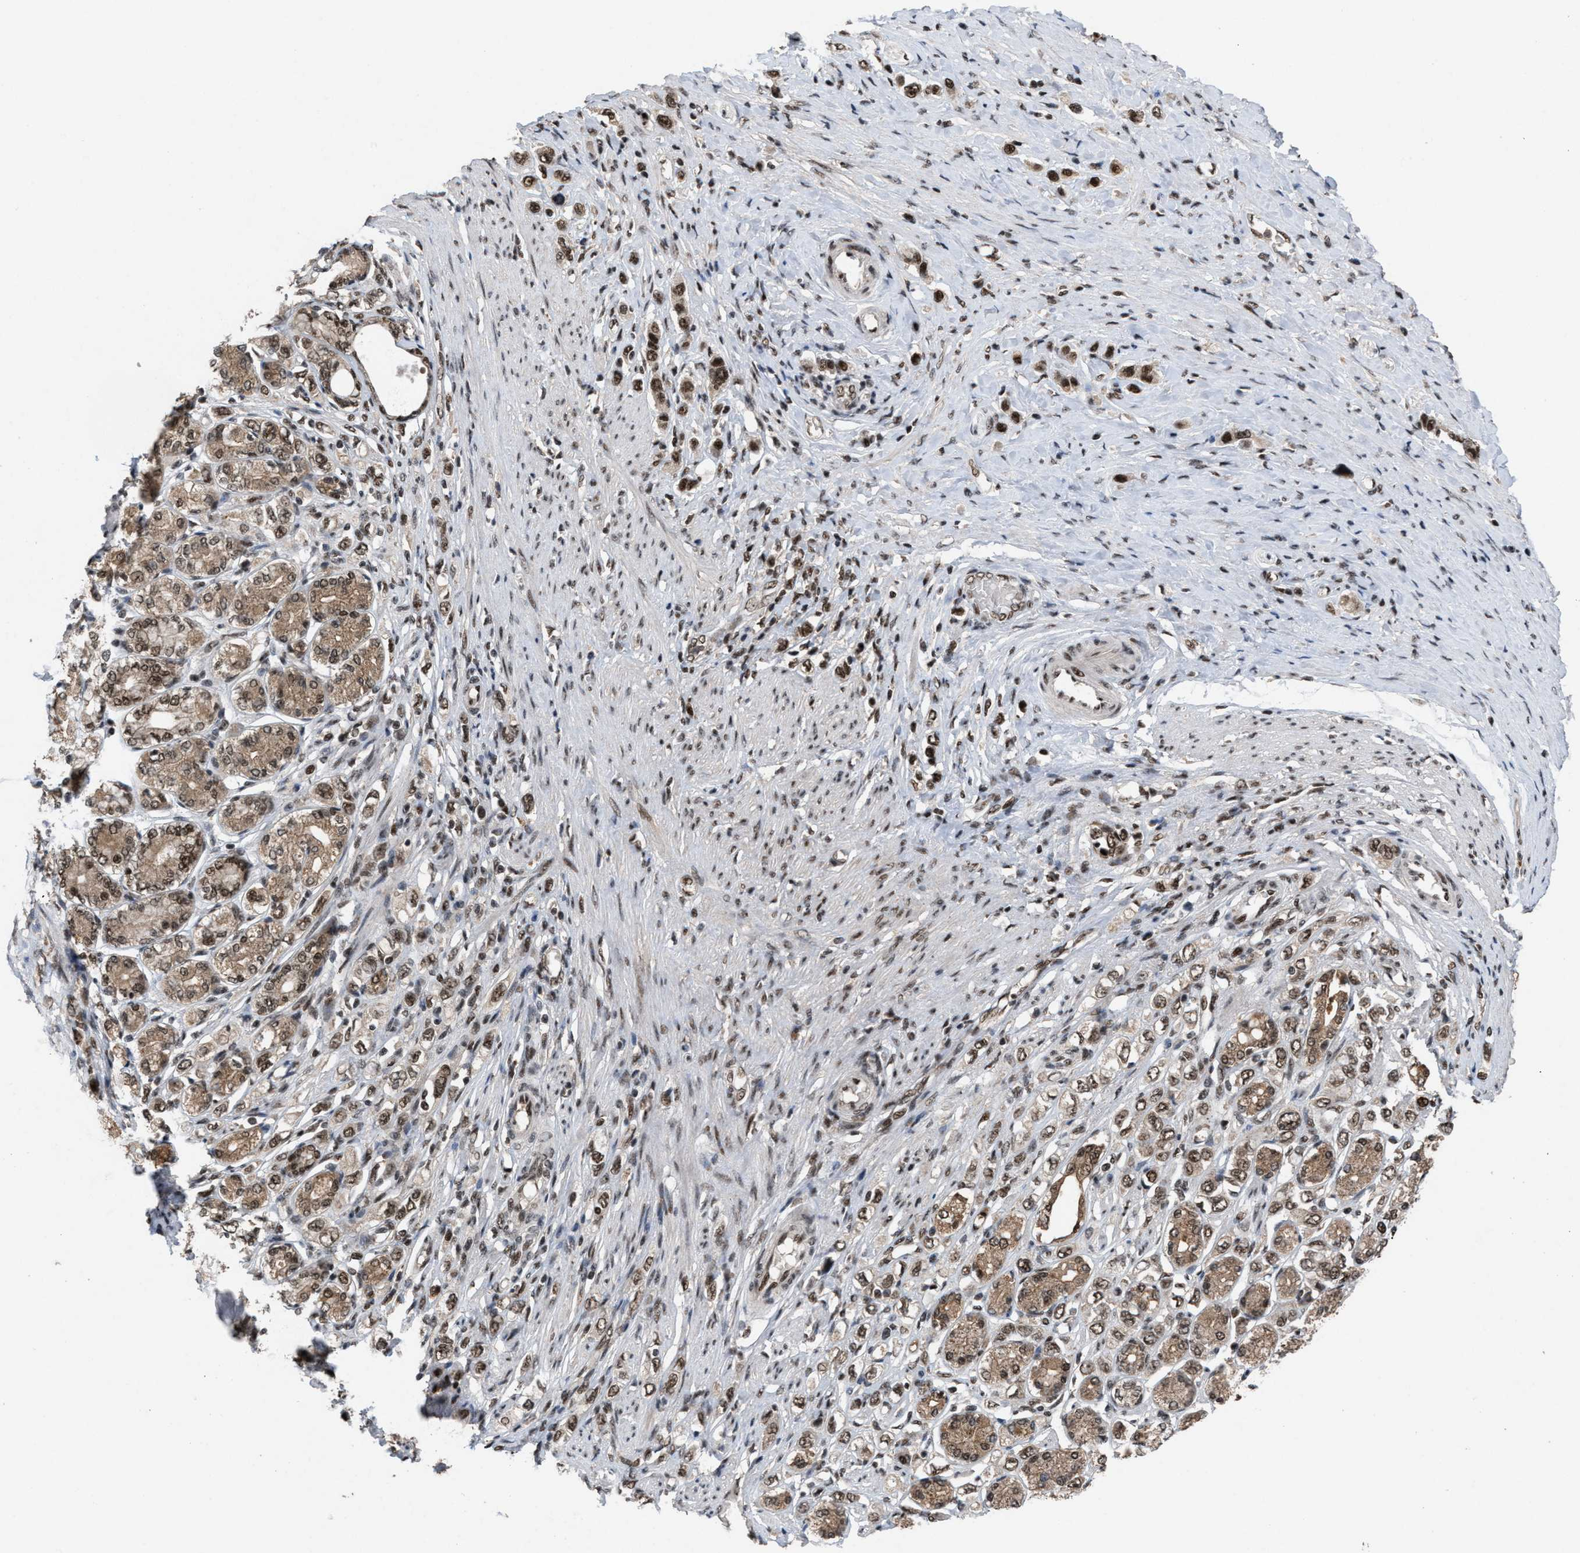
{"staining": {"intensity": "strong", "quantity": ">75%", "location": "nuclear"}, "tissue": "stomach cancer", "cell_type": "Tumor cells", "image_type": "cancer", "snomed": [{"axis": "morphology", "description": "Adenocarcinoma, NOS"}, {"axis": "topography", "description": "Stomach"}], "caption": "A brown stain highlights strong nuclear positivity of a protein in stomach cancer (adenocarcinoma) tumor cells.", "gene": "PRPF4", "patient": {"sex": "female", "age": 65}}